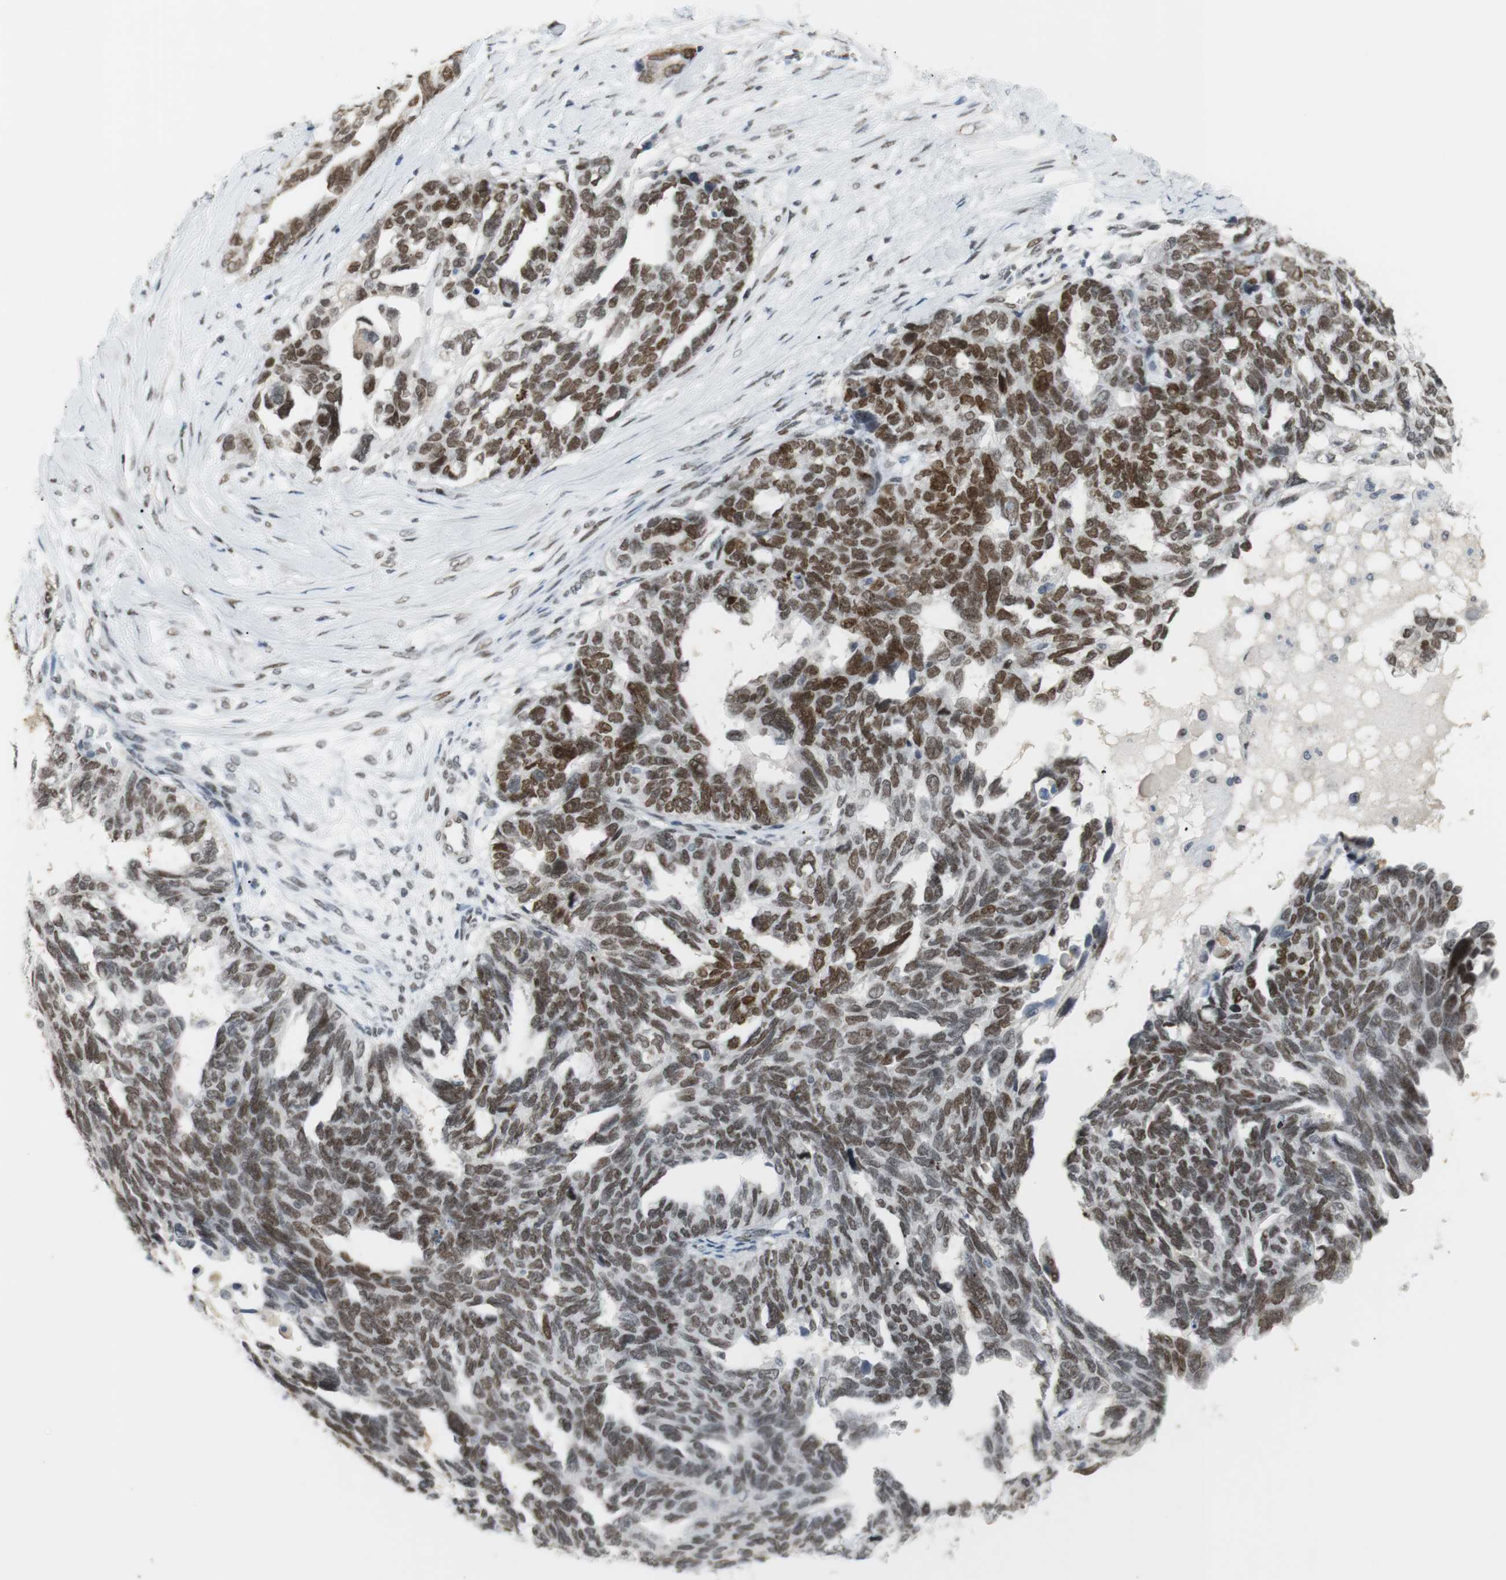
{"staining": {"intensity": "moderate", "quantity": ">75%", "location": "nuclear"}, "tissue": "ovarian cancer", "cell_type": "Tumor cells", "image_type": "cancer", "snomed": [{"axis": "morphology", "description": "Cystadenocarcinoma, serous, NOS"}, {"axis": "topography", "description": "Ovary"}], "caption": "Immunohistochemical staining of human ovarian cancer (serous cystadenocarcinoma) displays medium levels of moderate nuclear protein staining in approximately >75% of tumor cells.", "gene": "BMI1", "patient": {"sex": "female", "age": 79}}